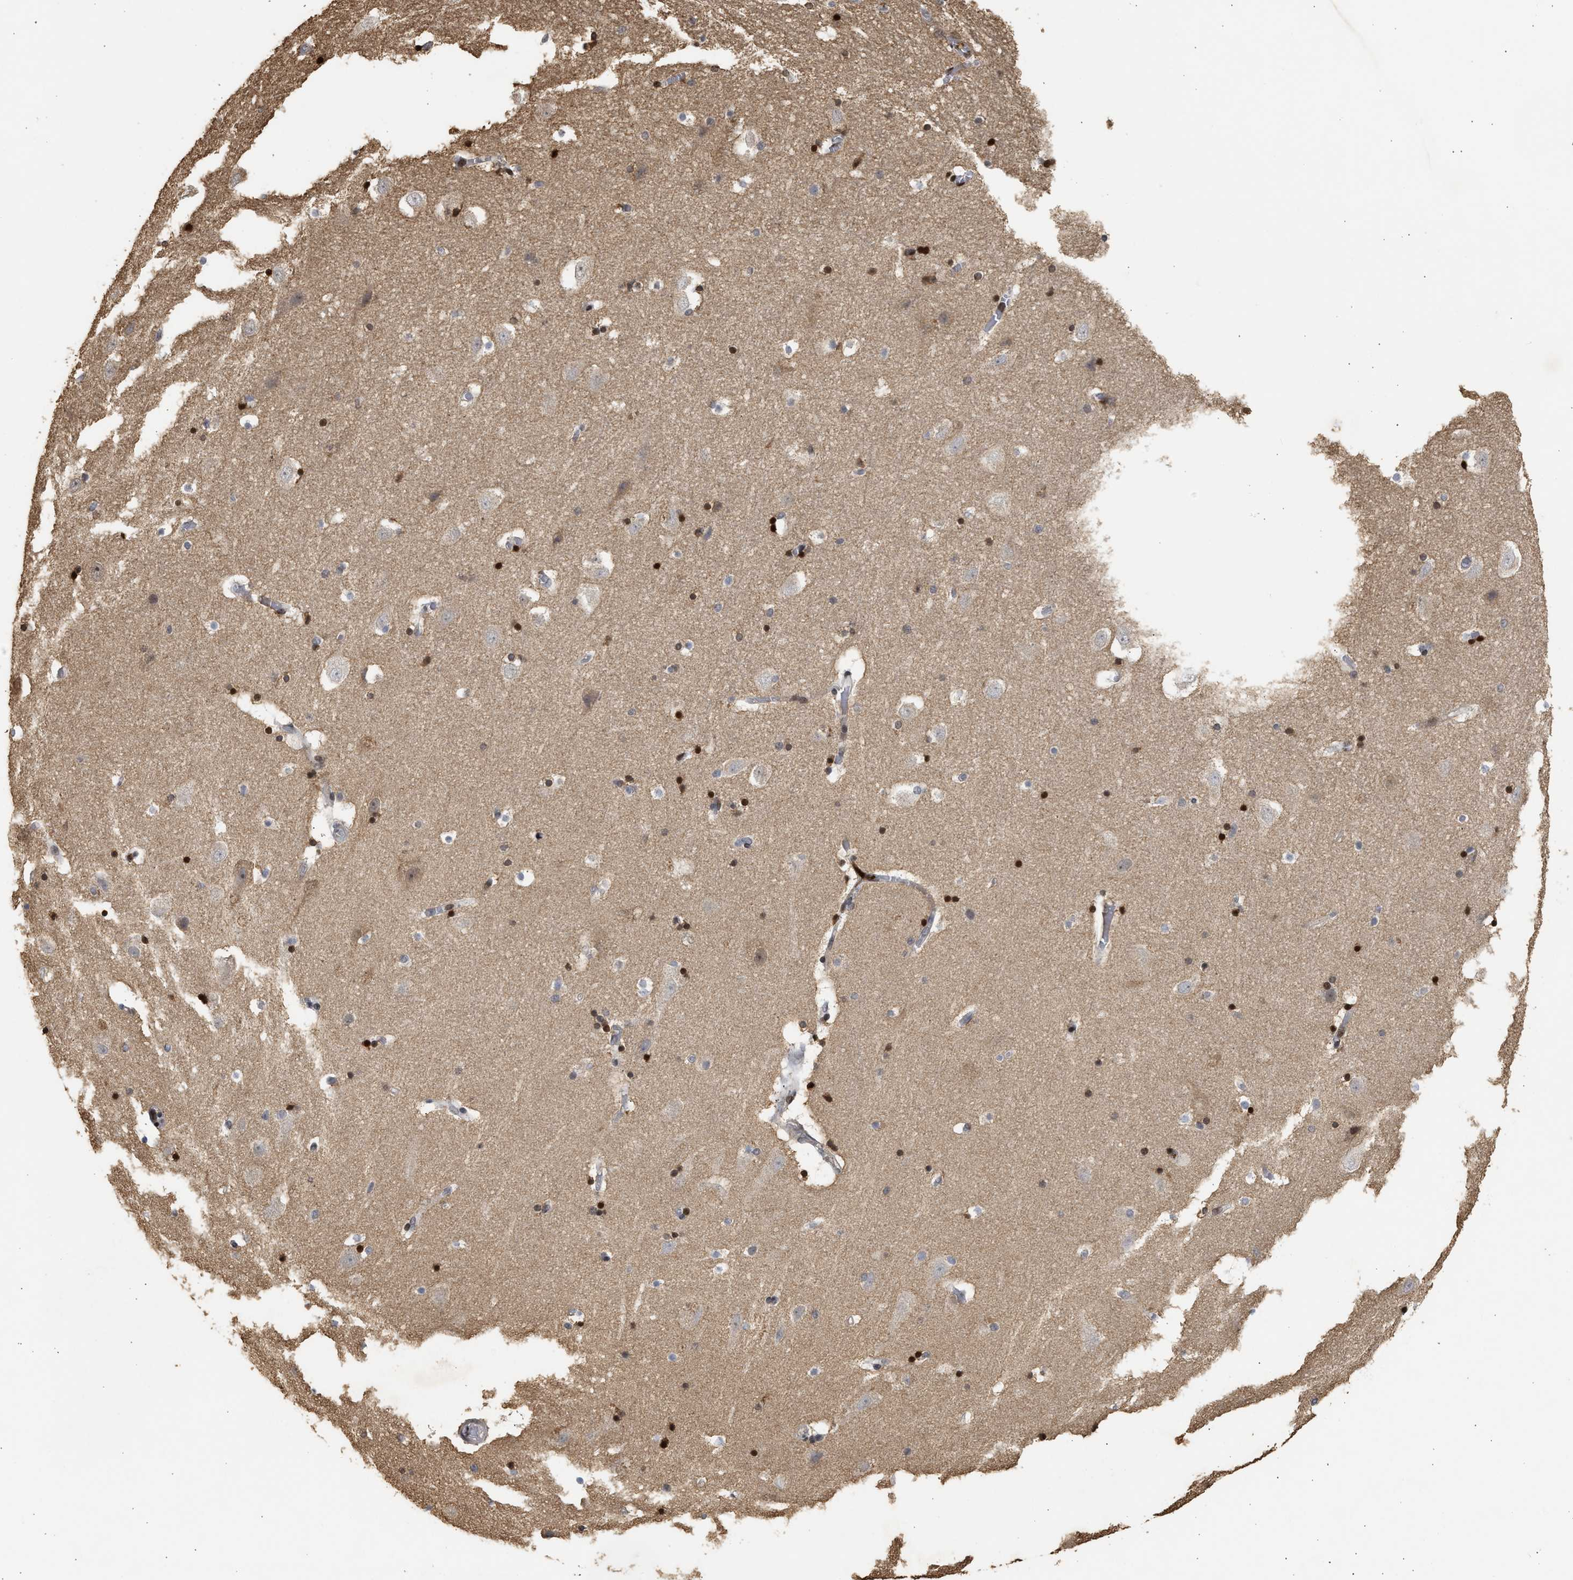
{"staining": {"intensity": "strong", "quantity": "25%-75%", "location": "nuclear"}, "tissue": "hippocampus", "cell_type": "Glial cells", "image_type": "normal", "snomed": [{"axis": "morphology", "description": "Normal tissue, NOS"}, {"axis": "topography", "description": "Hippocampus"}], "caption": "Protein expression analysis of normal hippocampus reveals strong nuclear staining in about 25%-75% of glial cells.", "gene": "ENSG00000142539", "patient": {"sex": "male", "age": 45}}